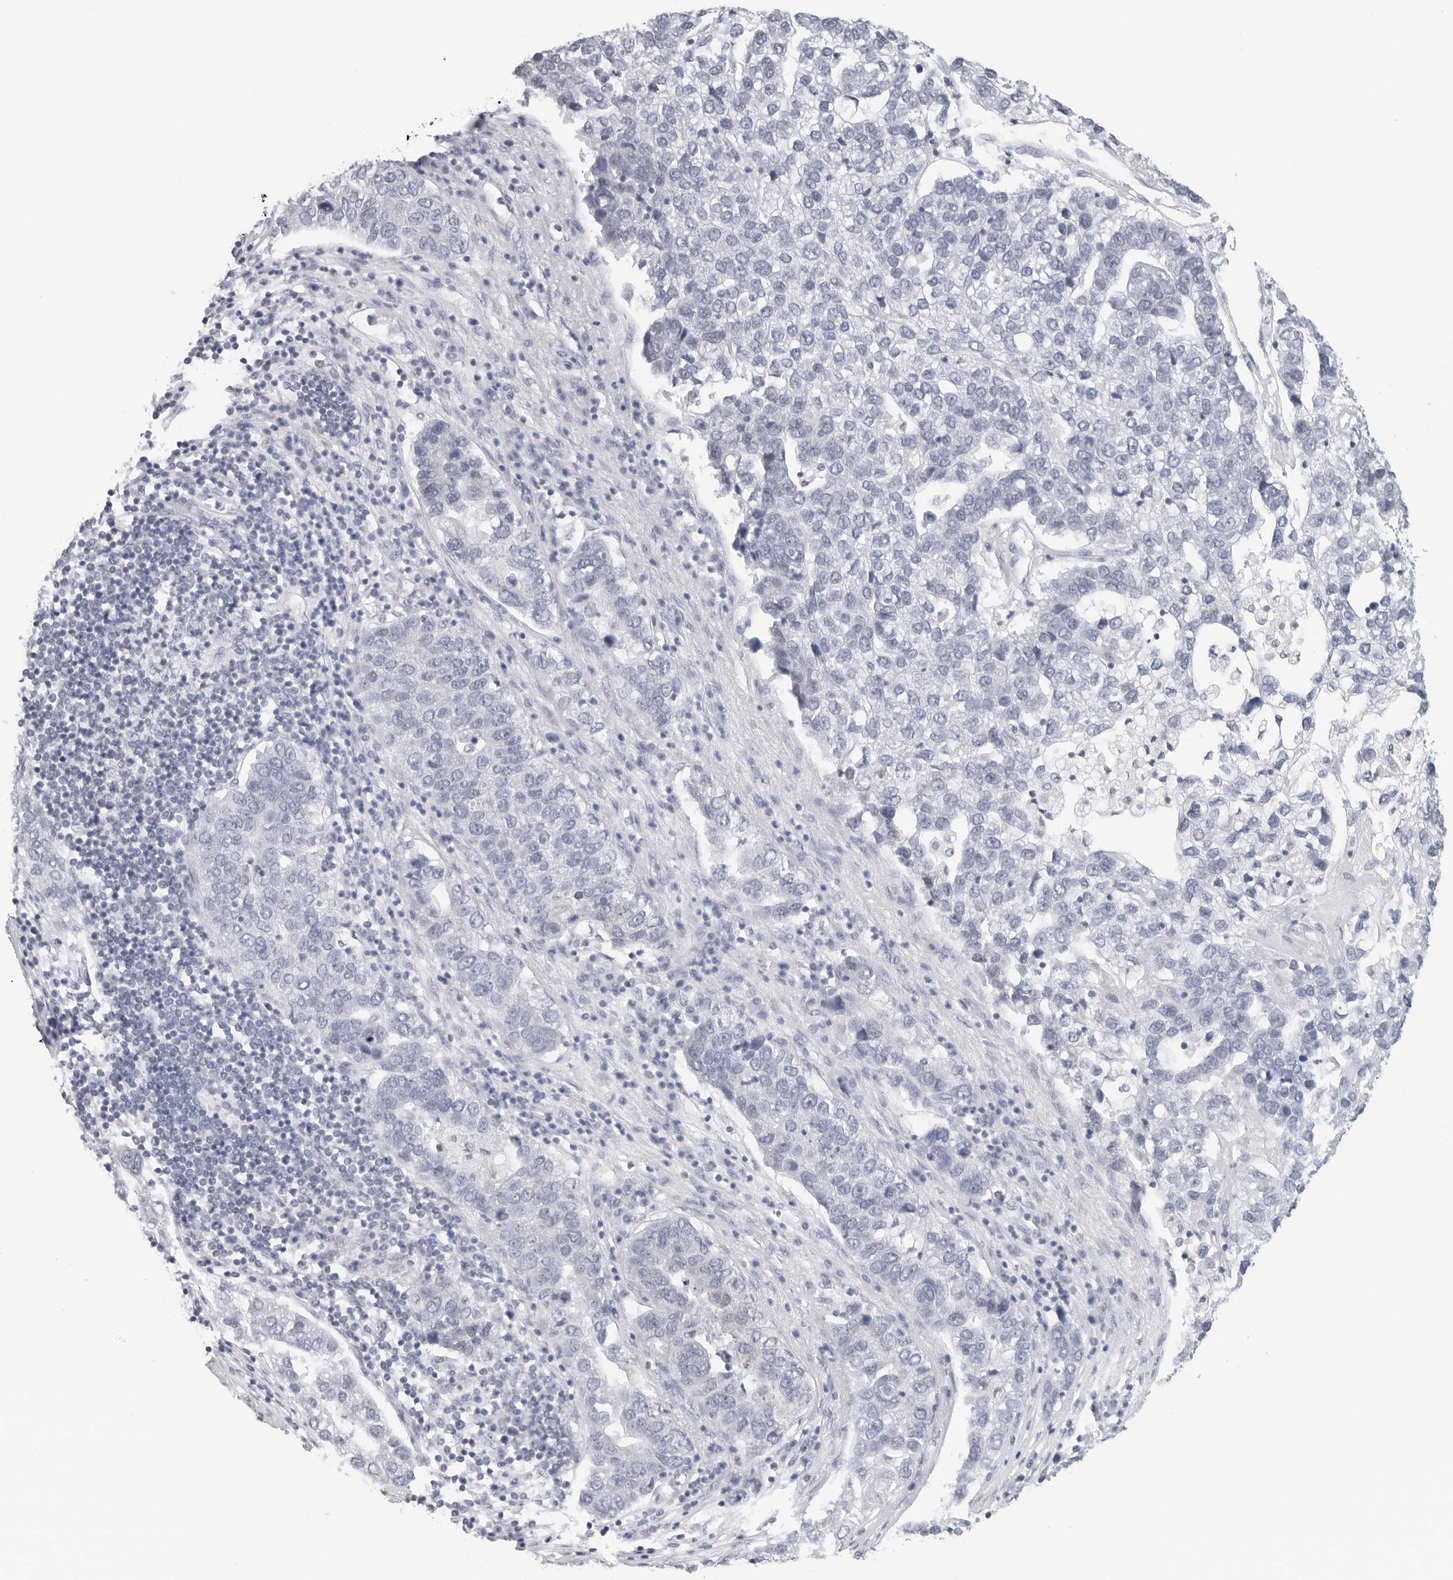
{"staining": {"intensity": "negative", "quantity": "none", "location": "none"}, "tissue": "pancreatic cancer", "cell_type": "Tumor cells", "image_type": "cancer", "snomed": [{"axis": "morphology", "description": "Adenocarcinoma, NOS"}, {"axis": "topography", "description": "Pancreas"}], "caption": "The image reveals no significant staining in tumor cells of pancreatic adenocarcinoma. (DAB (3,3'-diaminobenzidine) immunohistochemistry (IHC) with hematoxylin counter stain).", "gene": "FLG2", "patient": {"sex": "female", "age": 61}}